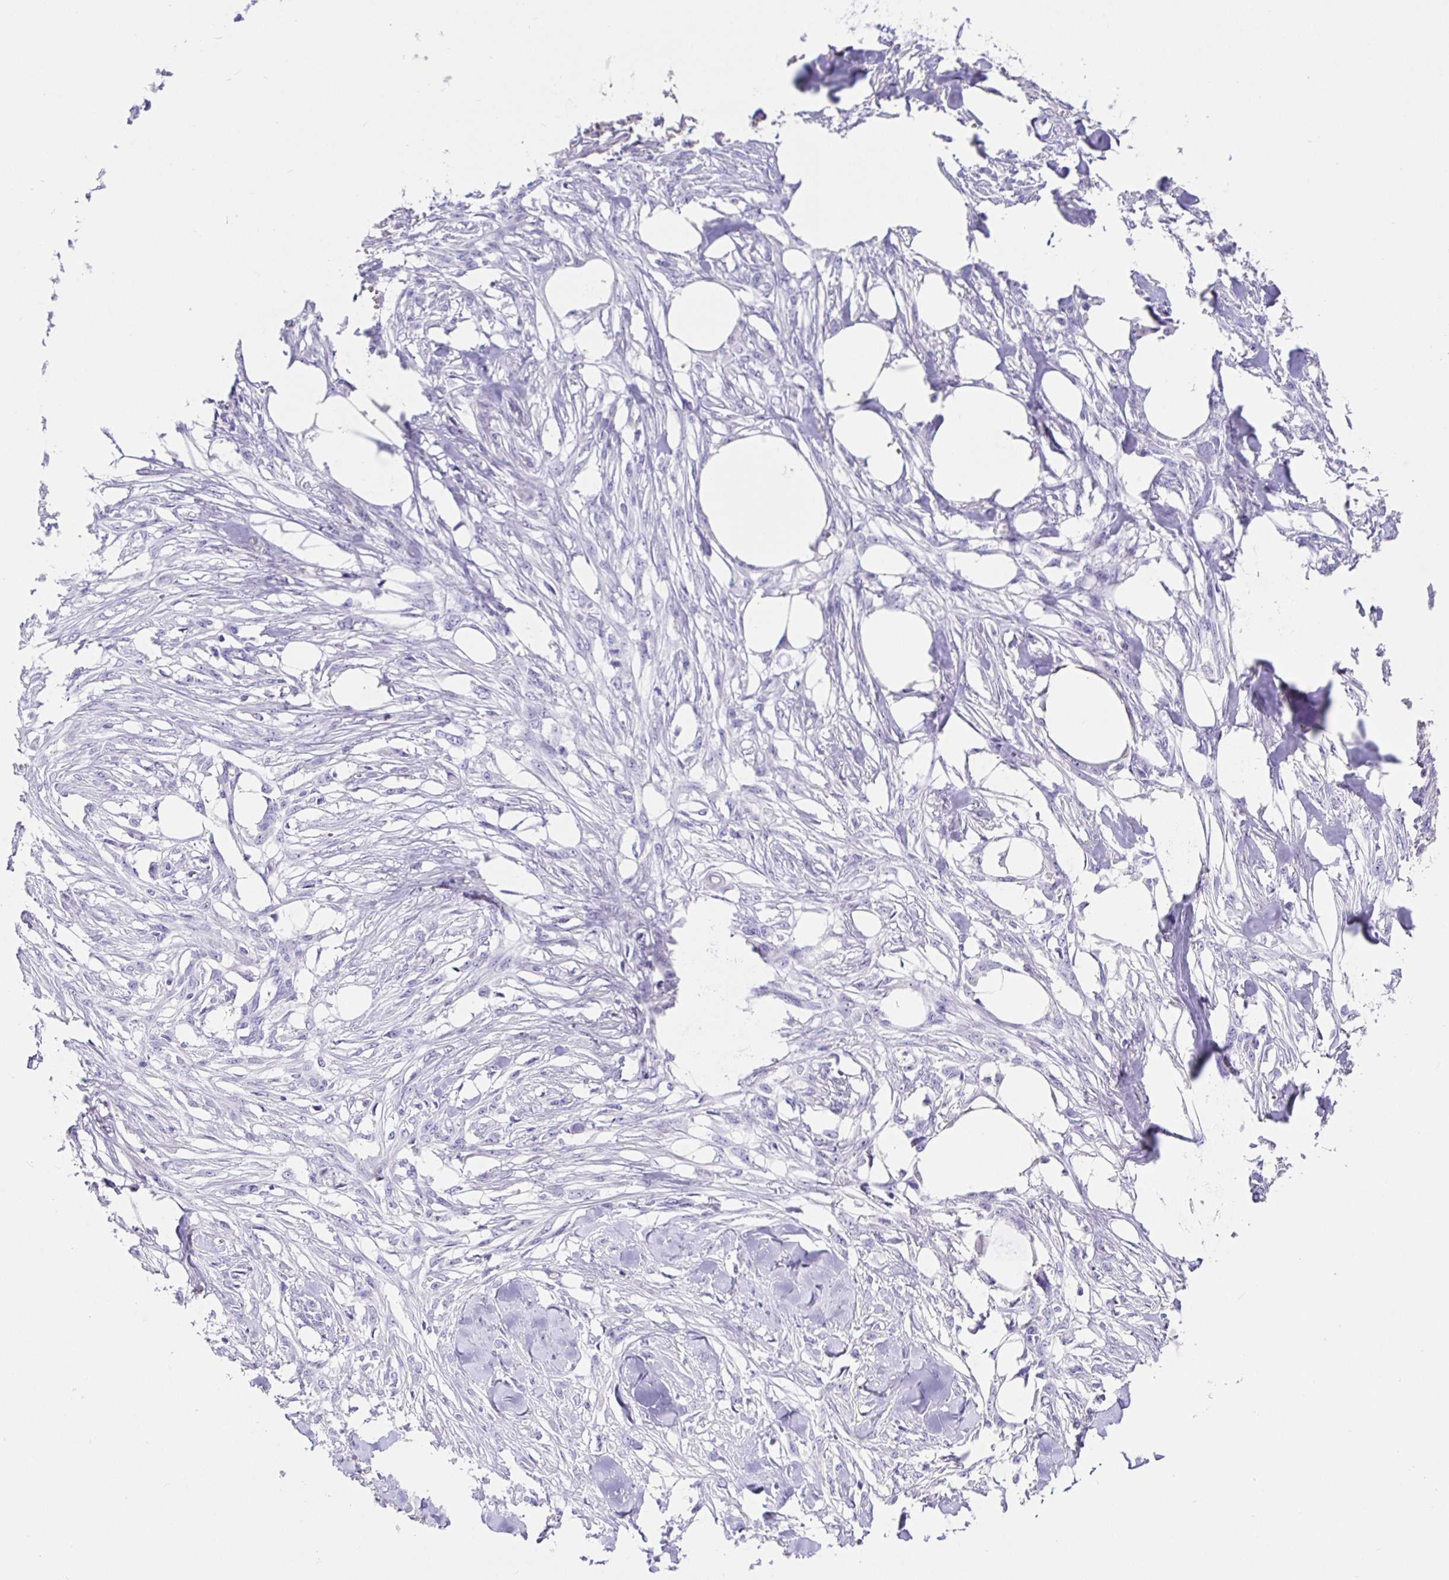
{"staining": {"intensity": "negative", "quantity": "none", "location": "none"}, "tissue": "skin cancer", "cell_type": "Tumor cells", "image_type": "cancer", "snomed": [{"axis": "morphology", "description": "Squamous cell carcinoma, NOS"}, {"axis": "topography", "description": "Skin"}], "caption": "Immunohistochemistry histopathology image of human squamous cell carcinoma (skin) stained for a protein (brown), which reveals no positivity in tumor cells. (DAB IHC with hematoxylin counter stain).", "gene": "PRAMEF19", "patient": {"sex": "female", "age": 59}}